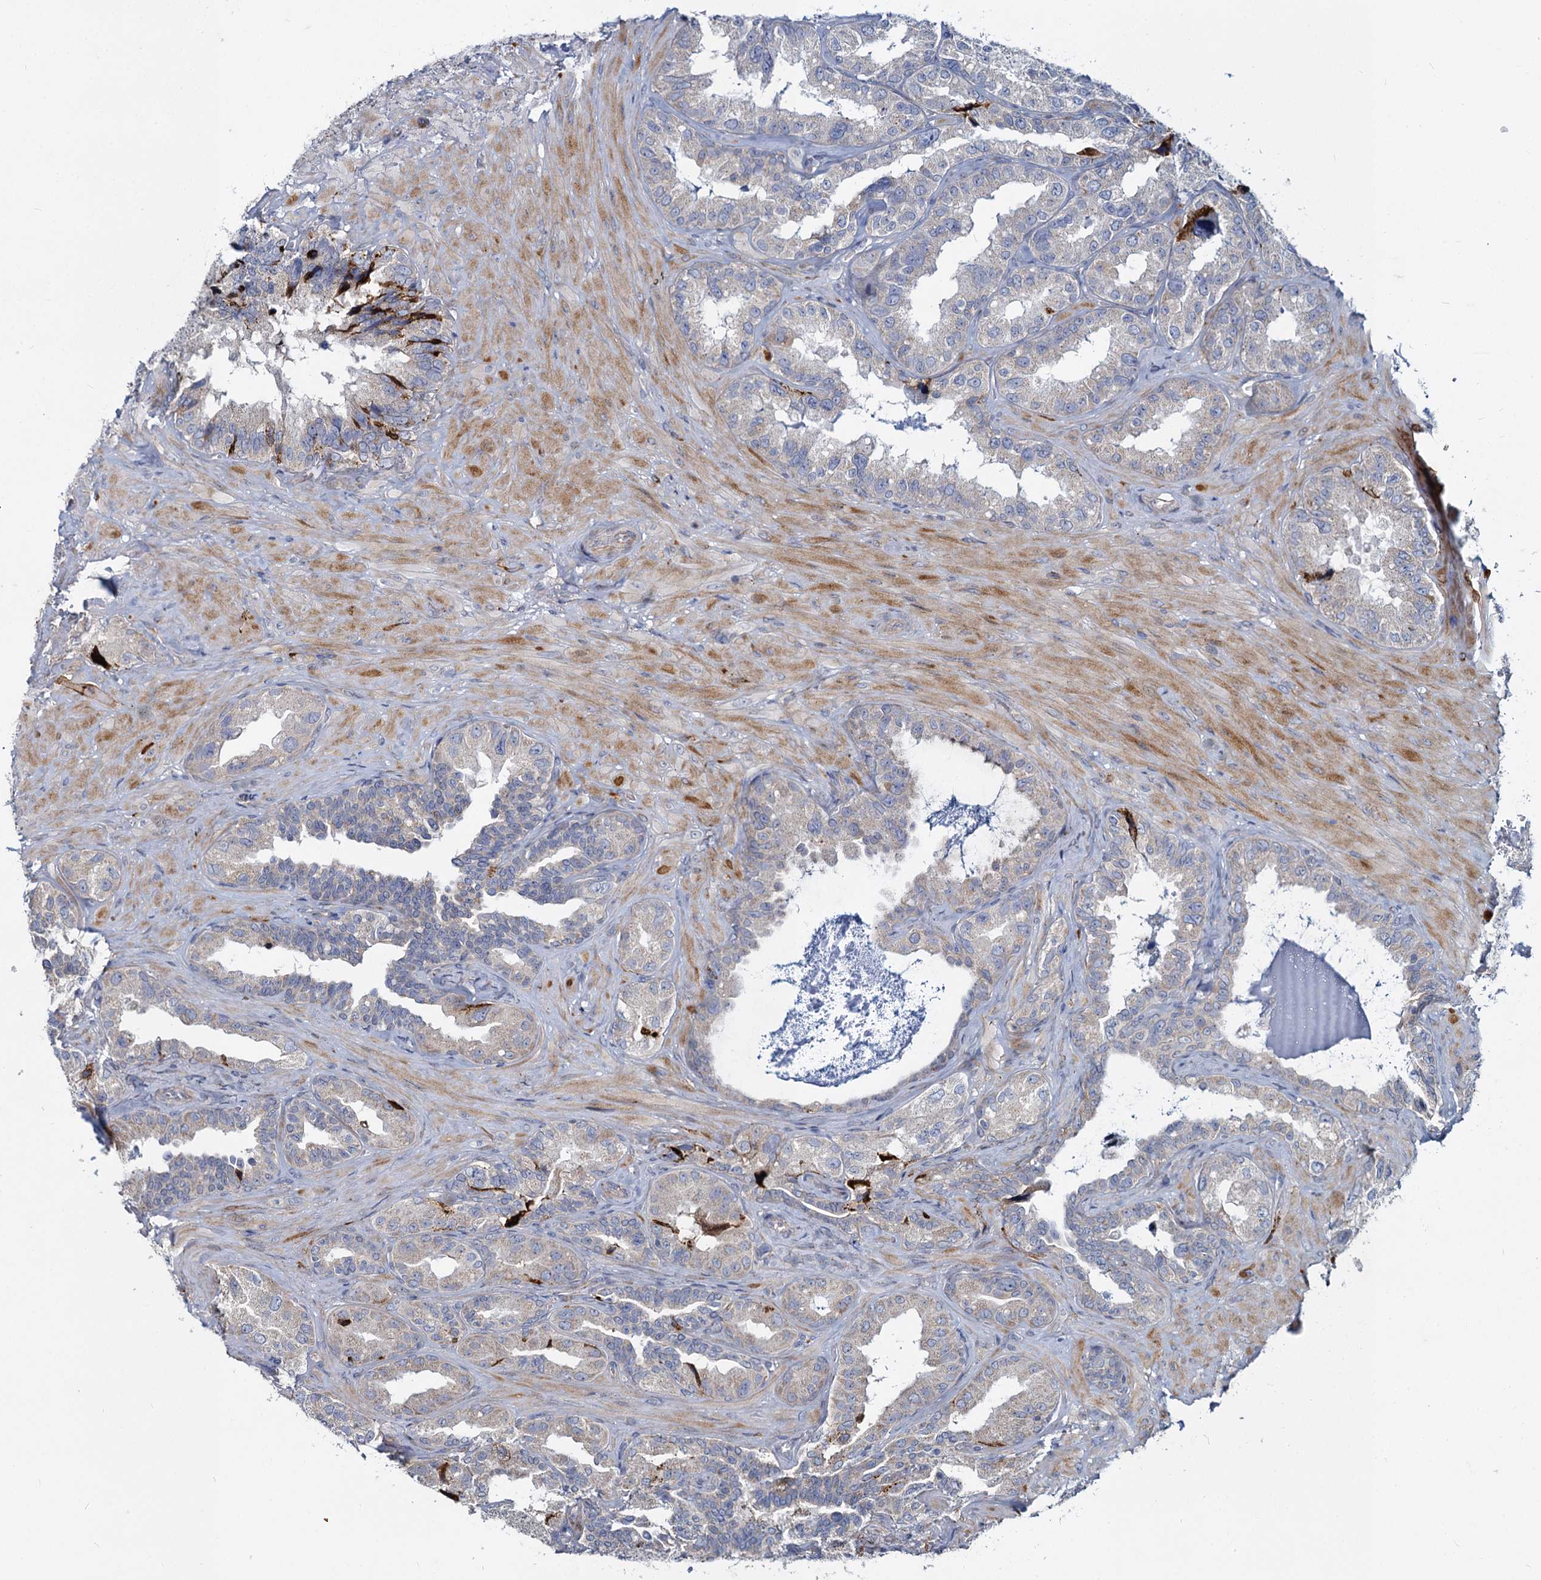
{"staining": {"intensity": "moderate", "quantity": "<25%", "location": "cytoplasmic/membranous"}, "tissue": "seminal vesicle", "cell_type": "Glandular cells", "image_type": "normal", "snomed": [{"axis": "morphology", "description": "Normal tissue, NOS"}, {"axis": "topography", "description": "Seminal veicle"}, {"axis": "topography", "description": "Peripheral nerve tissue"}], "caption": "Immunohistochemical staining of normal seminal vesicle shows <25% levels of moderate cytoplasmic/membranous protein positivity in about <25% of glandular cells.", "gene": "DCUN1D2", "patient": {"sex": "male", "age": 67}}